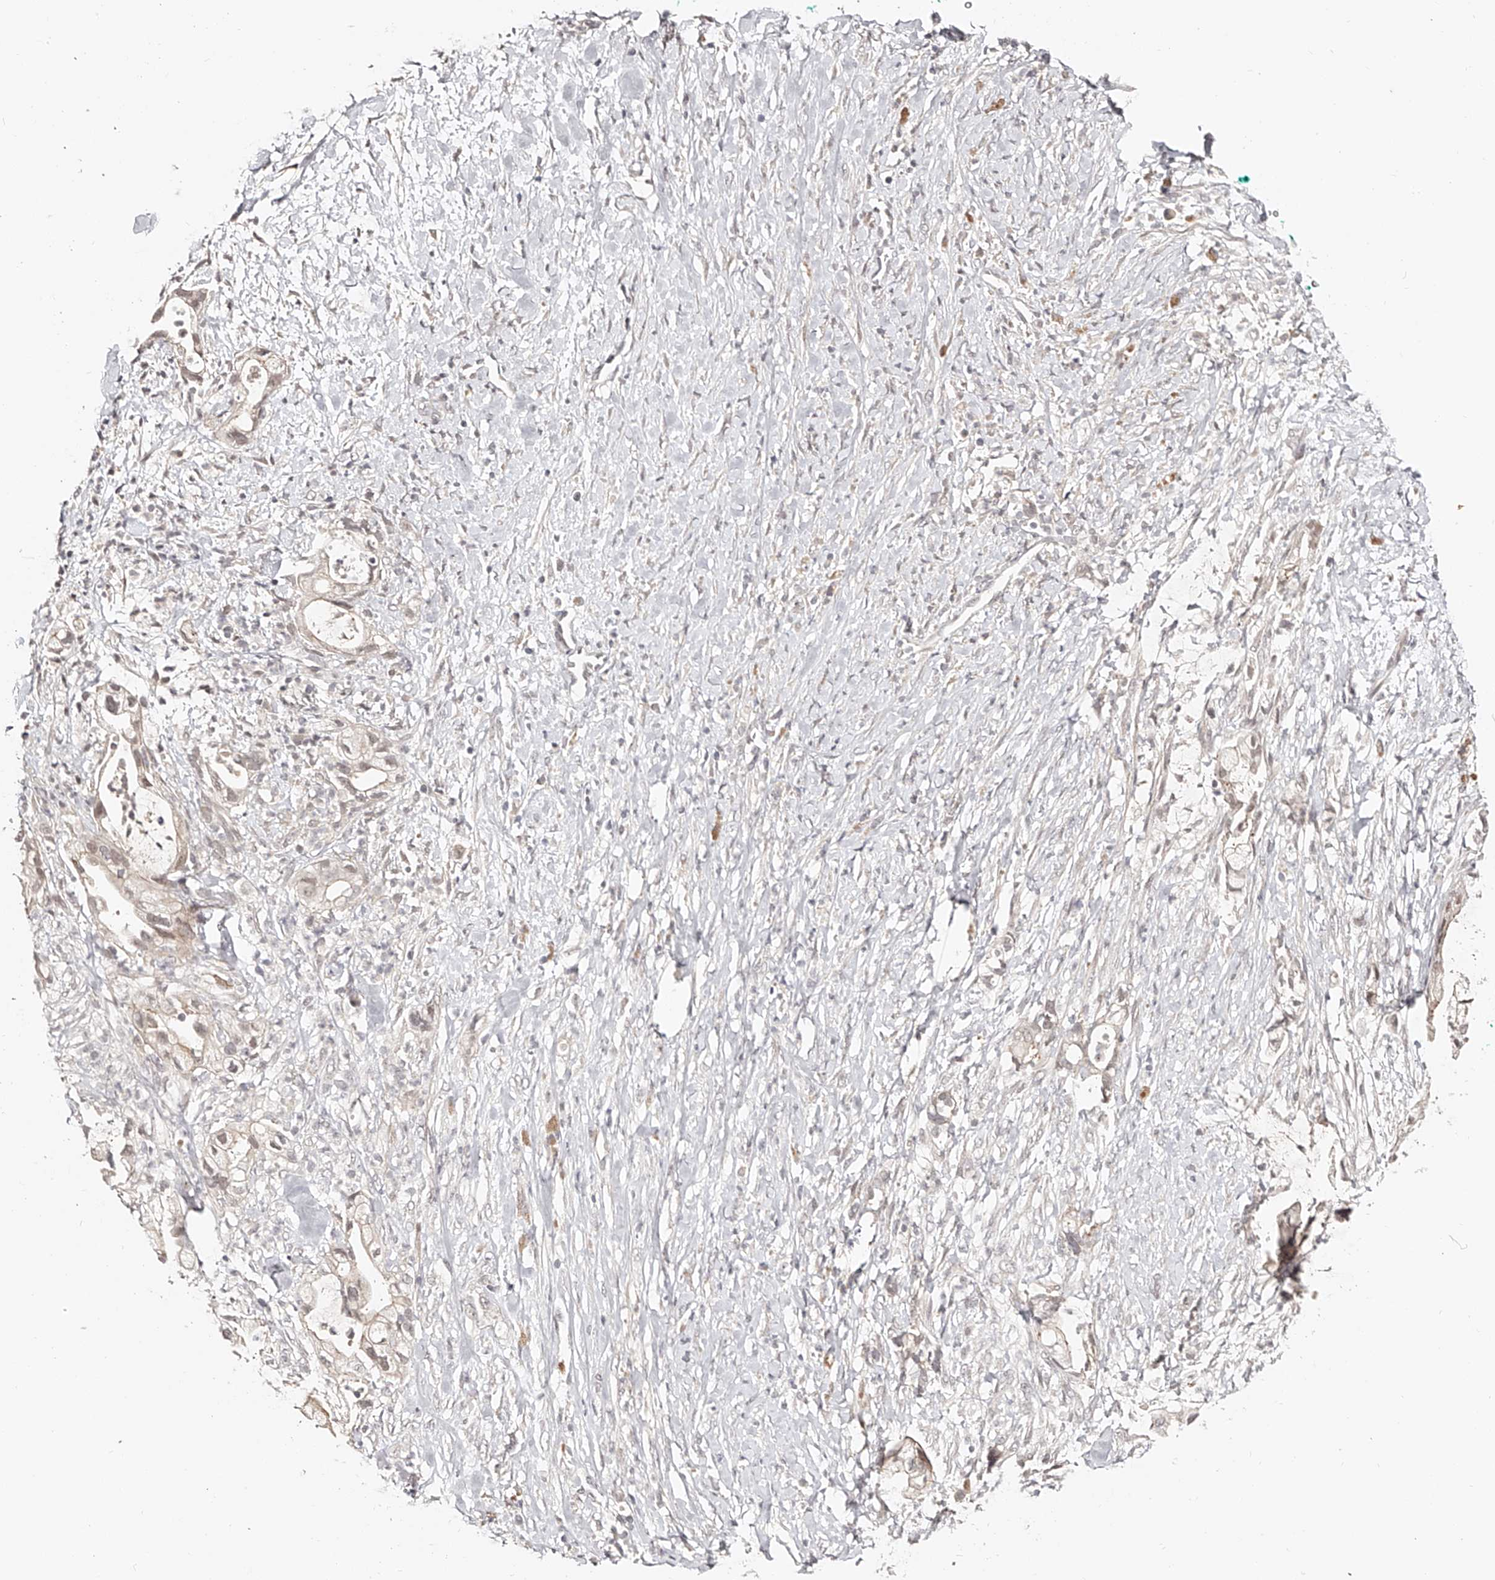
{"staining": {"intensity": "weak", "quantity": "25%-75%", "location": "nuclear"}, "tissue": "pancreatic cancer", "cell_type": "Tumor cells", "image_type": "cancer", "snomed": [{"axis": "morphology", "description": "Adenocarcinoma, NOS"}, {"axis": "topography", "description": "Pancreas"}], "caption": "A brown stain shows weak nuclear staining of a protein in pancreatic cancer (adenocarcinoma) tumor cells. The staining was performed using DAB (3,3'-diaminobenzidine) to visualize the protein expression in brown, while the nuclei were stained in blue with hematoxylin (Magnification: 20x).", "gene": "ZNF789", "patient": {"sex": "male", "age": 53}}